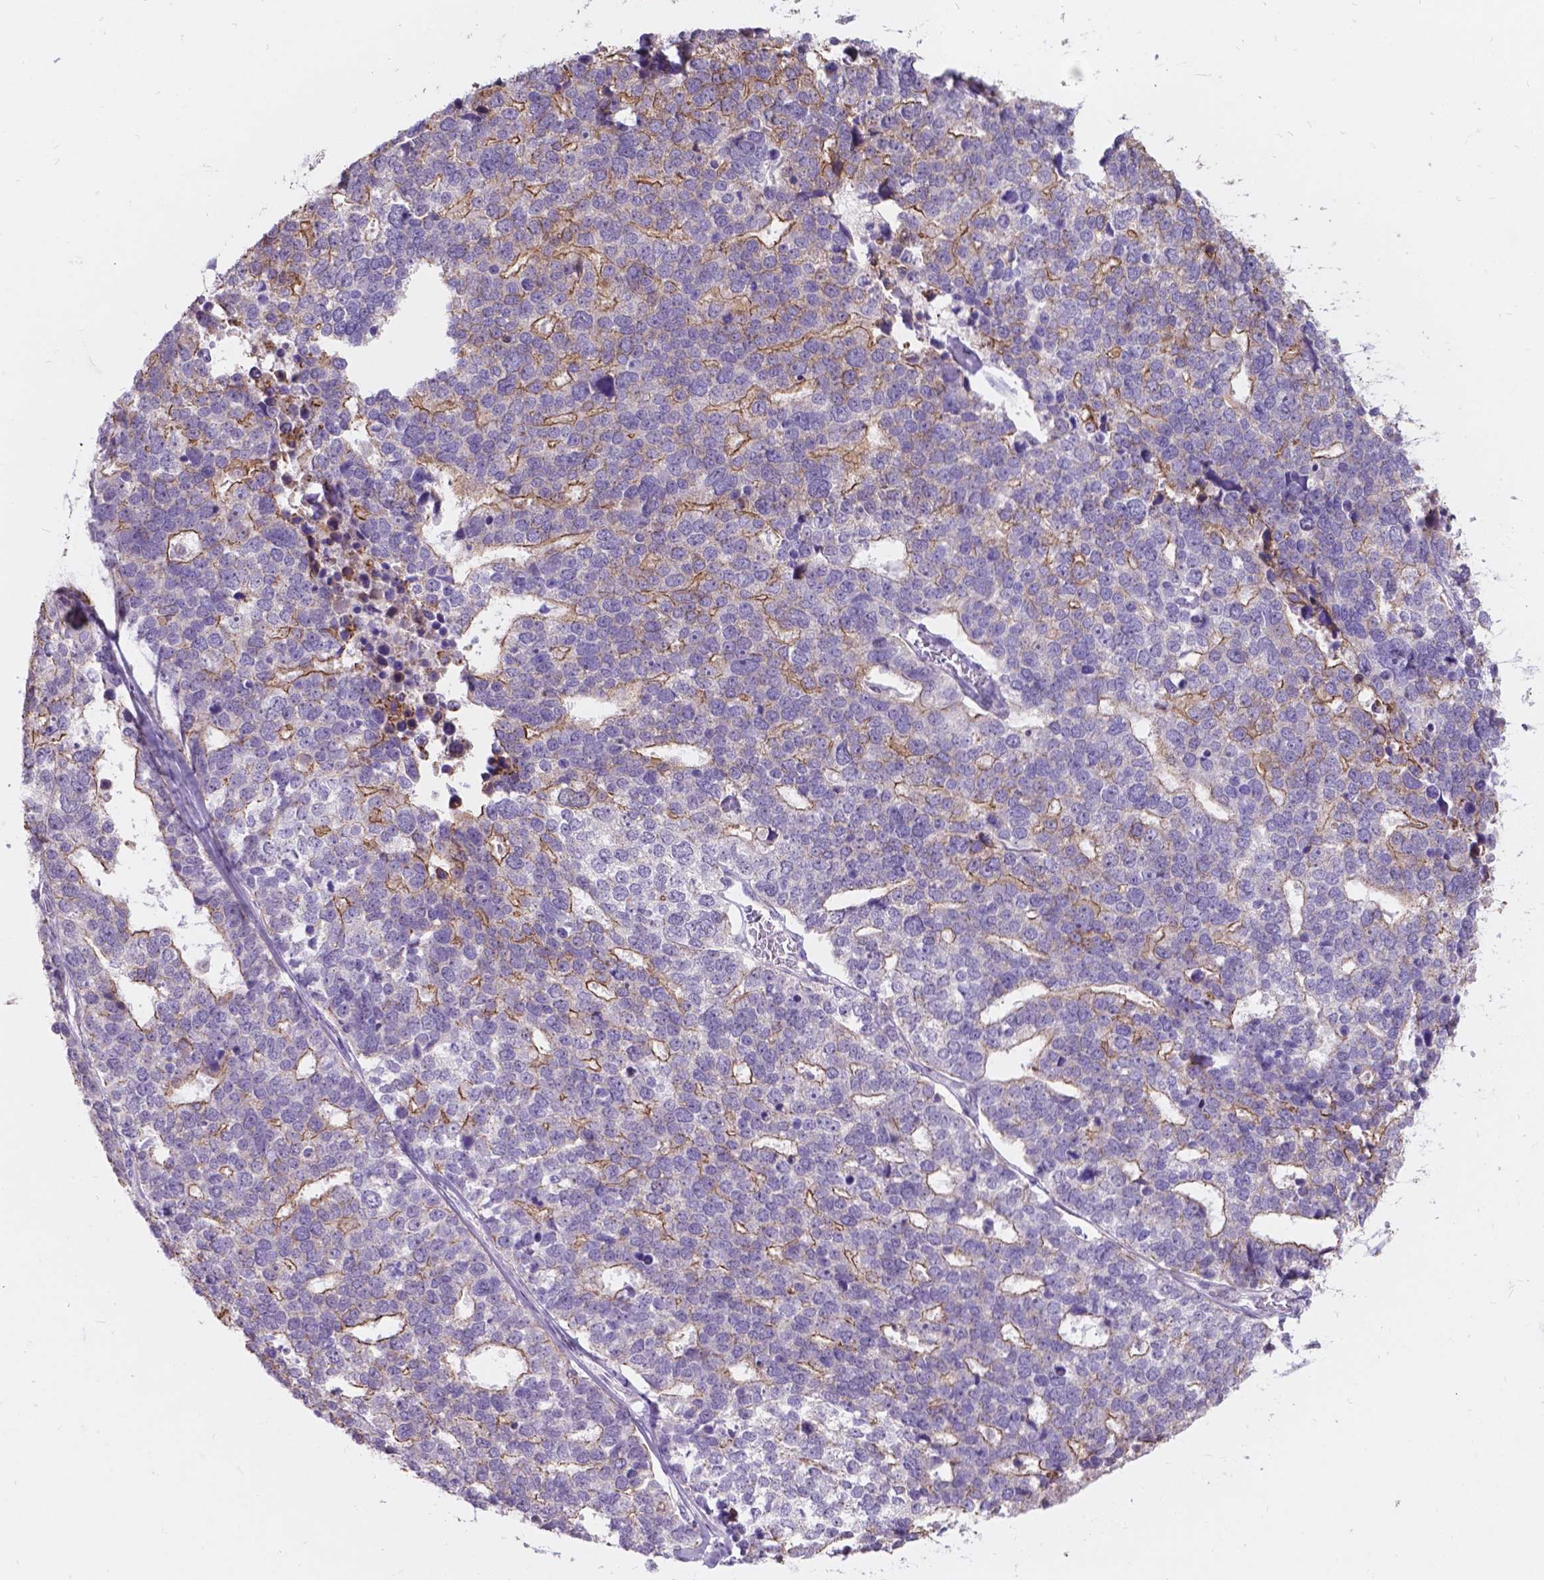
{"staining": {"intensity": "moderate", "quantity": "25%-75%", "location": "cytoplasmic/membranous"}, "tissue": "stomach cancer", "cell_type": "Tumor cells", "image_type": "cancer", "snomed": [{"axis": "morphology", "description": "Adenocarcinoma, NOS"}, {"axis": "topography", "description": "Stomach"}], "caption": "Stomach cancer (adenocarcinoma) was stained to show a protein in brown. There is medium levels of moderate cytoplasmic/membranous expression in approximately 25%-75% of tumor cells. Nuclei are stained in blue.", "gene": "MYH14", "patient": {"sex": "male", "age": 69}}